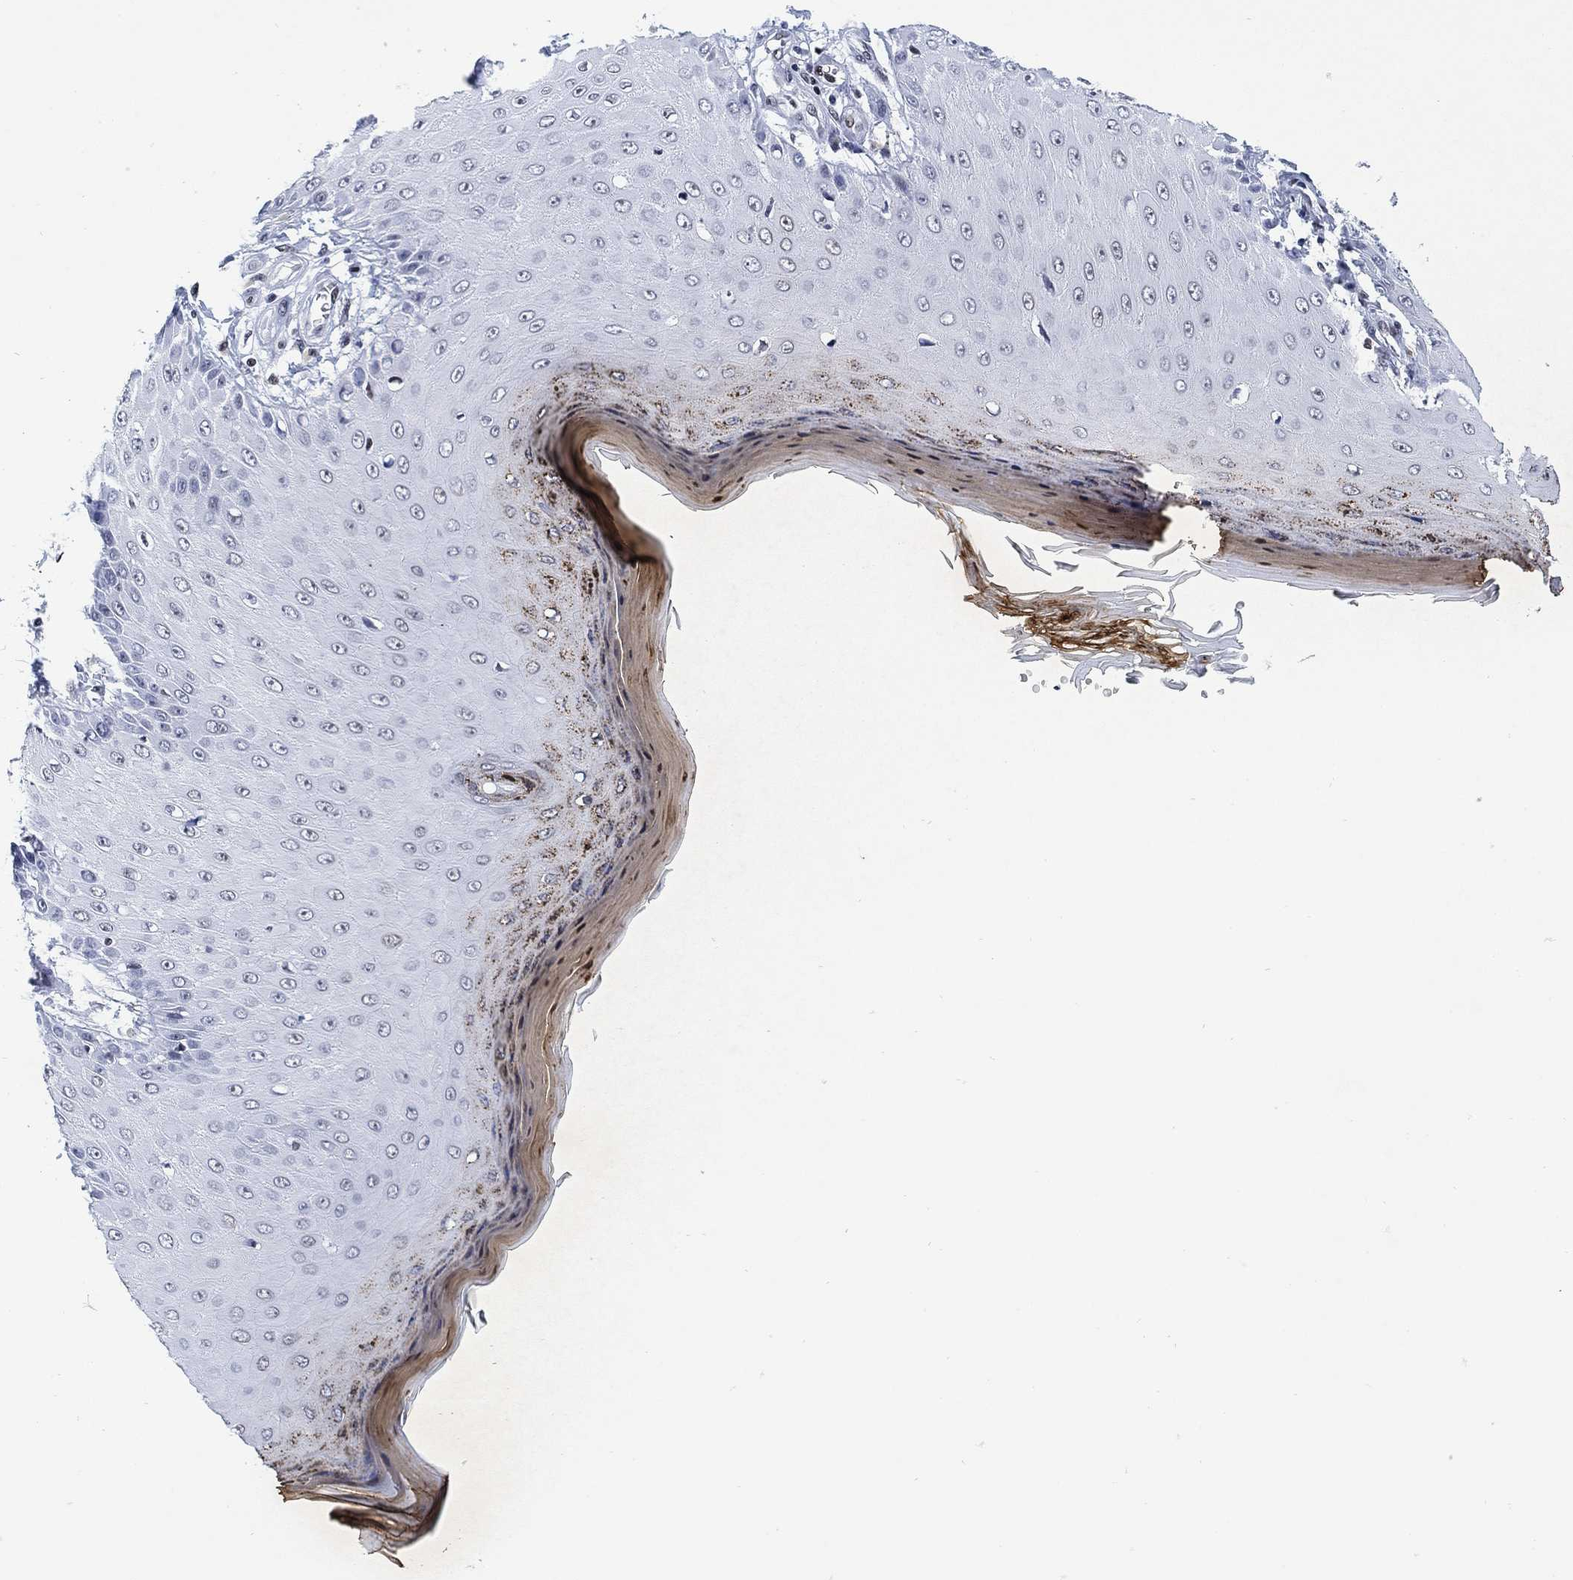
{"staining": {"intensity": "negative", "quantity": "none", "location": "none"}, "tissue": "skin cancer", "cell_type": "Tumor cells", "image_type": "cancer", "snomed": [{"axis": "morphology", "description": "Inflammation, NOS"}, {"axis": "morphology", "description": "Squamous cell carcinoma, NOS"}, {"axis": "topography", "description": "Skin"}], "caption": "IHC histopathology image of human squamous cell carcinoma (skin) stained for a protein (brown), which shows no expression in tumor cells.", "gene": "H1-10", "patient": {"sex": "male", "age": 70}}